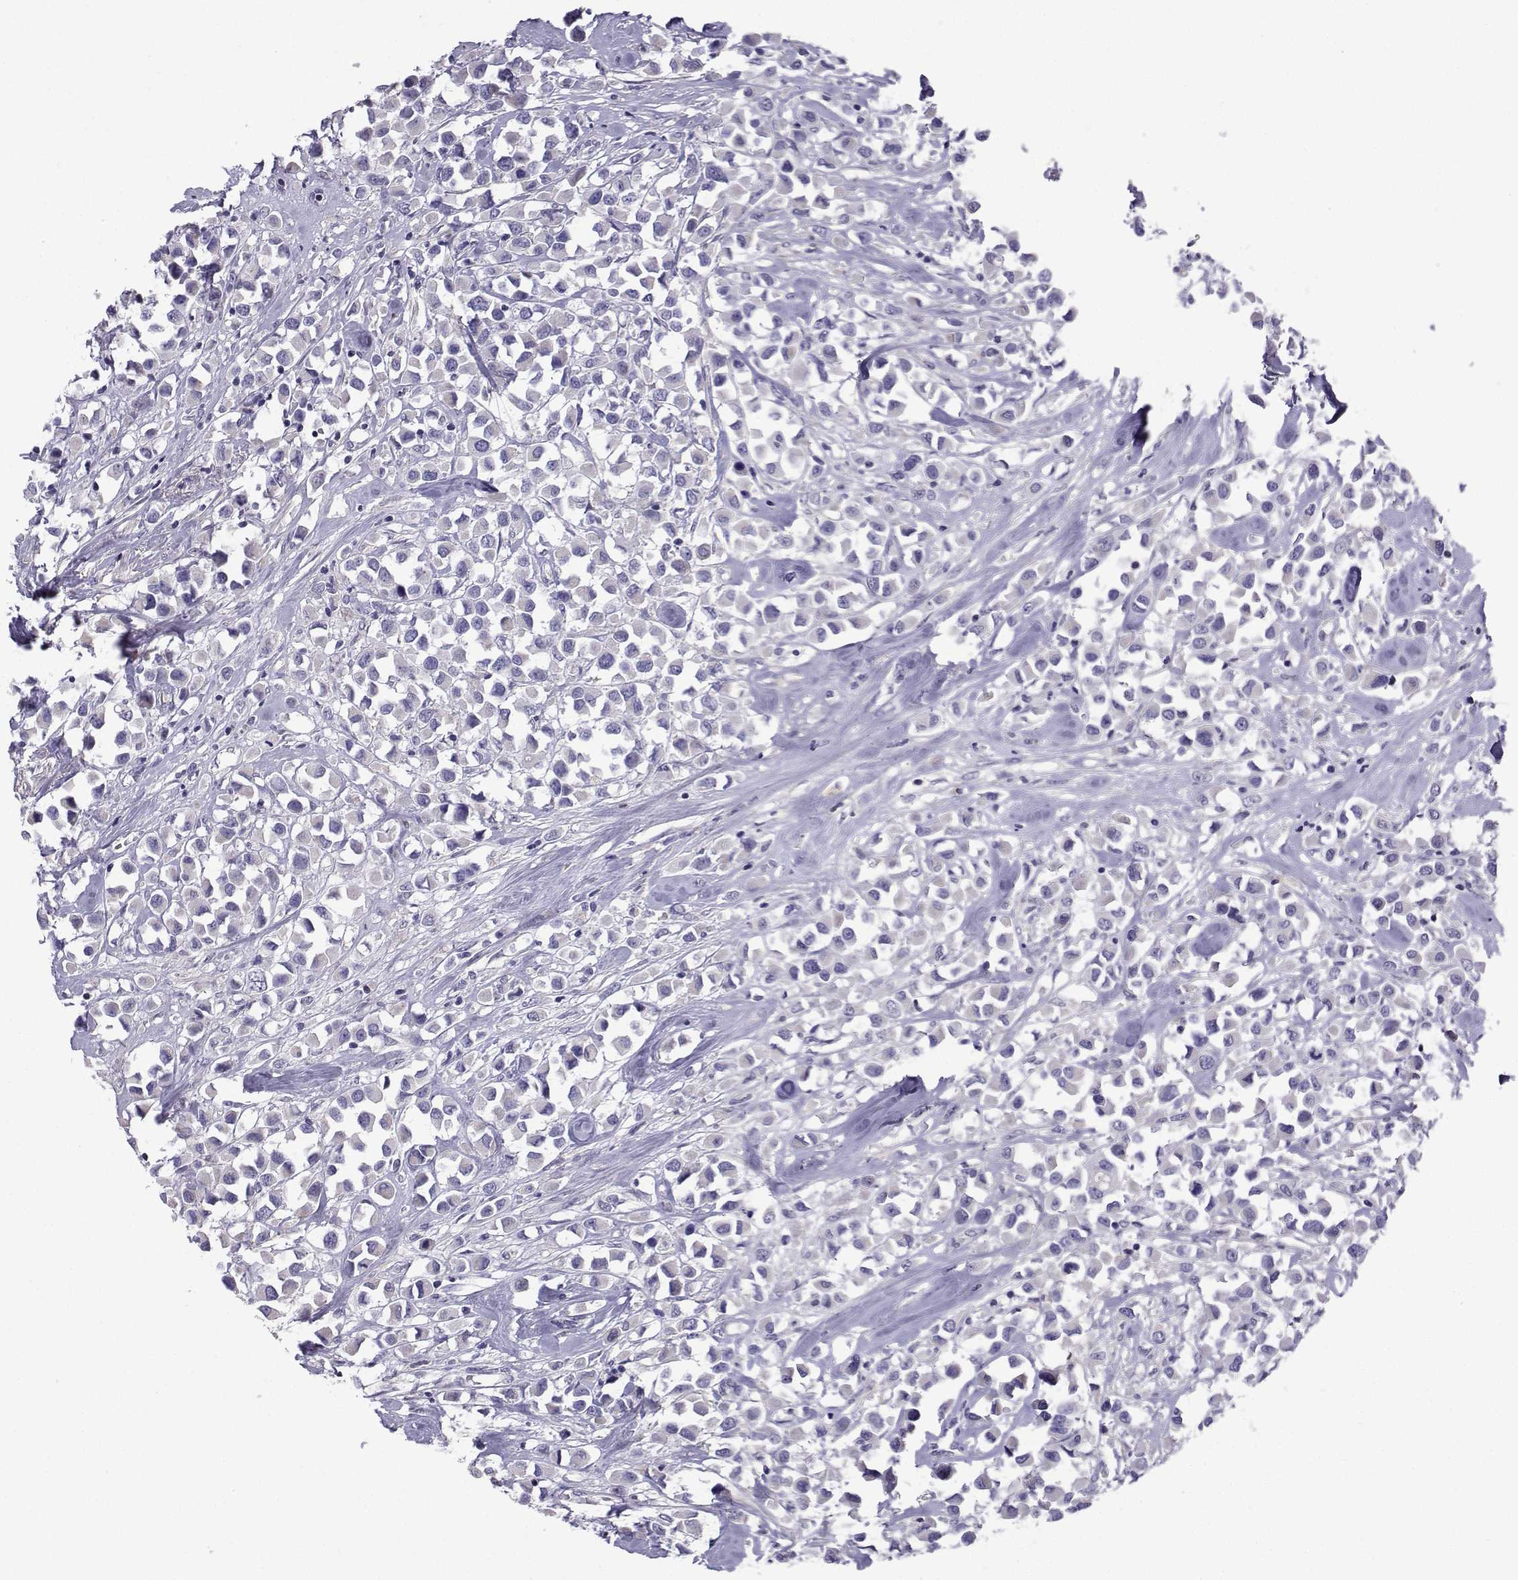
{"staining": {"intensity": "negative", "quantity": "none", "location": "none"}, "tissue": "breast cancer", "cell_type": "Tumor cells", "image_type": "cancer", "snomed": [{"axis": "morphology", "description": "Duct carcinoma"}, {"axis": "topography", "description": "Breast"}], "caption": "This is a micrograph of immunohistochemistry (IHC) staining of breast cancer, which shows no staining in tumor cells.", "gene": "CFAP70", "patient": {"sex": "female", "age": 61}}